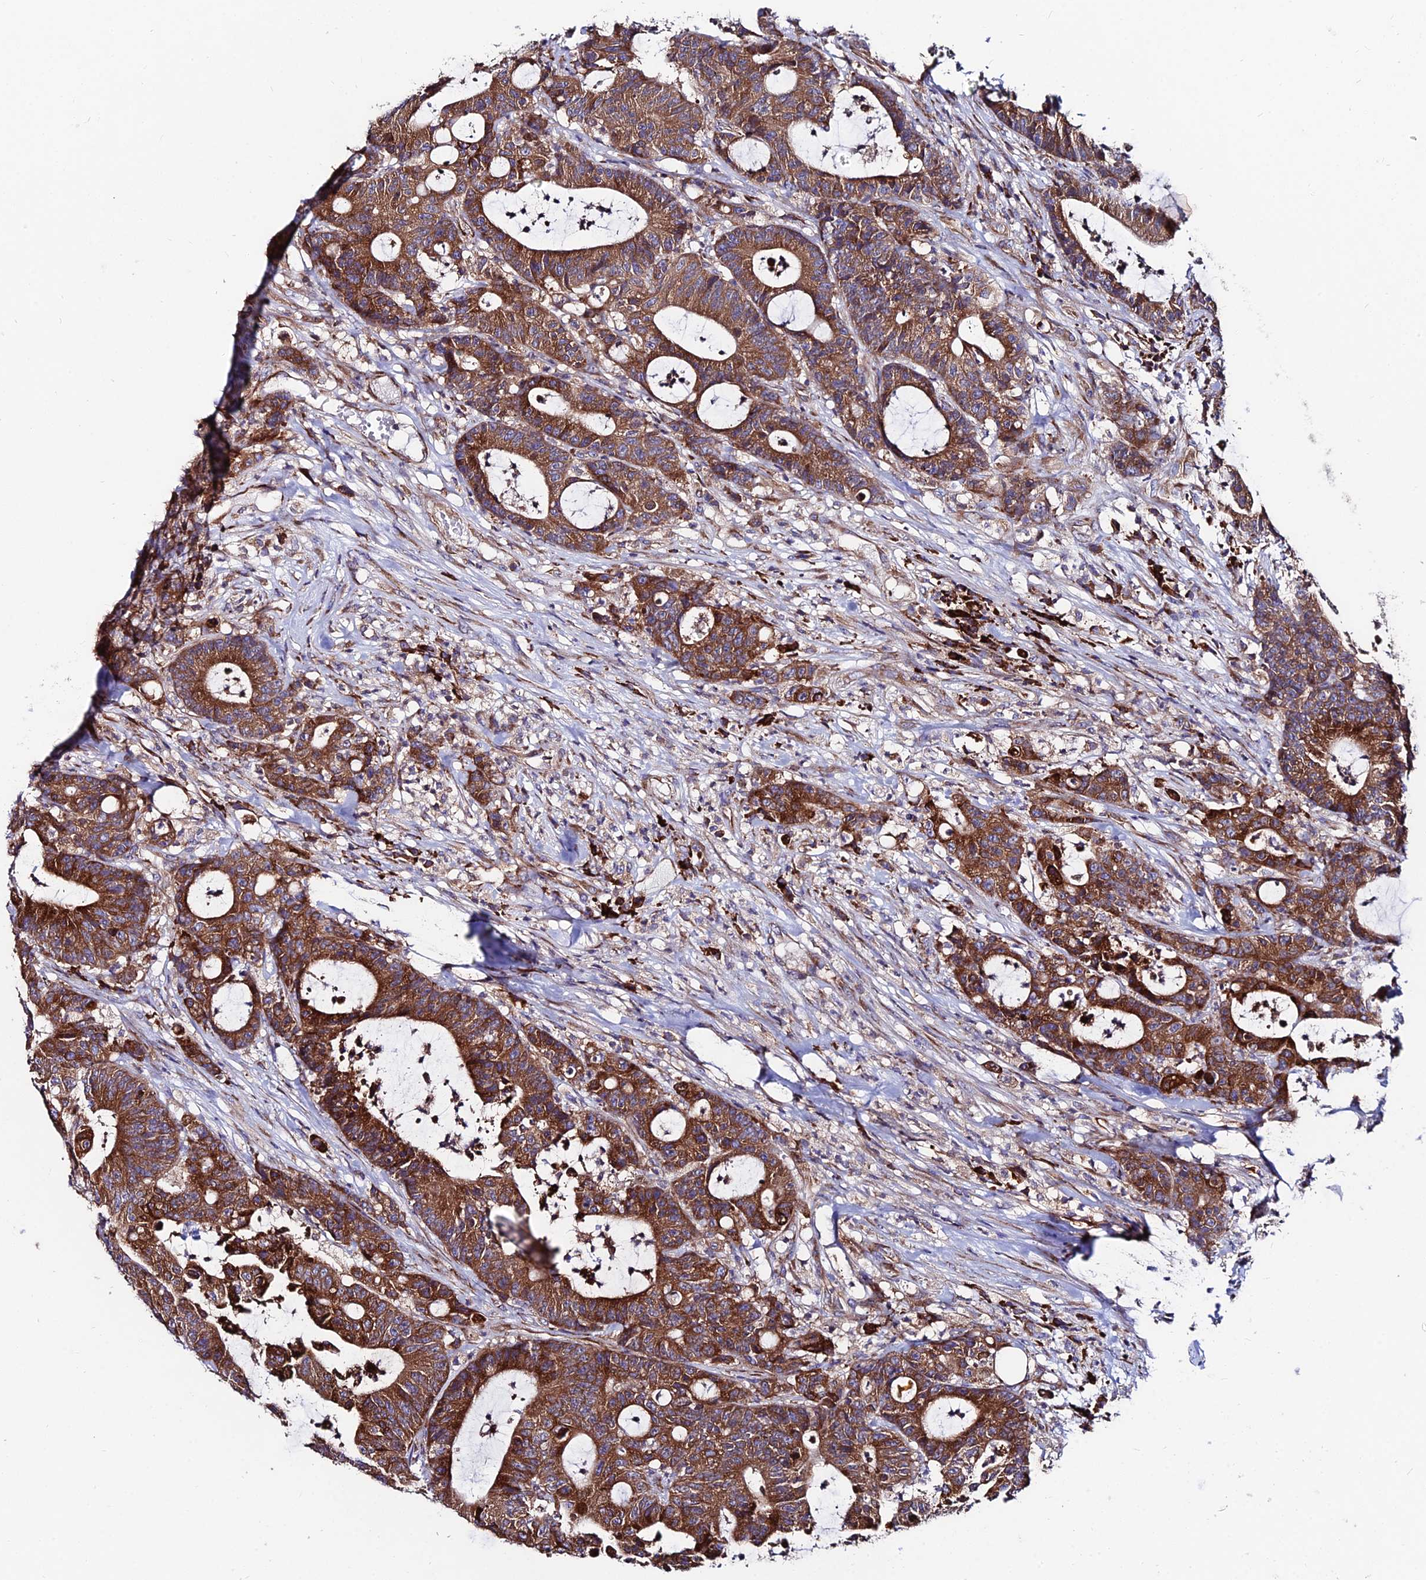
{"staining": {"intensity": "strong", "quantity": ">75%", "location": "cytoplasmic/membranous"}, "tissue": "colorectal cancer", "cell_type": "Tumor cells", "image_type": "cancer", "snomed": [{"axis": "morphology", "description": "Adenocarcinoma, NOS"}, {"axis": "topography", "description": "Colon"}], "caption": "IHC (DAB) staining of human adenocarcinoma (colorectal) displays strong cytoplasmic/membranous protein positivity in approximately >75% of tumor cells. (Stains: DAB in brown, nuclei in blue, Microscopy: brightfield microscopy at high magnification).", "gene": "EIF3K", "patient": {"sex": "female", "age": 84}}